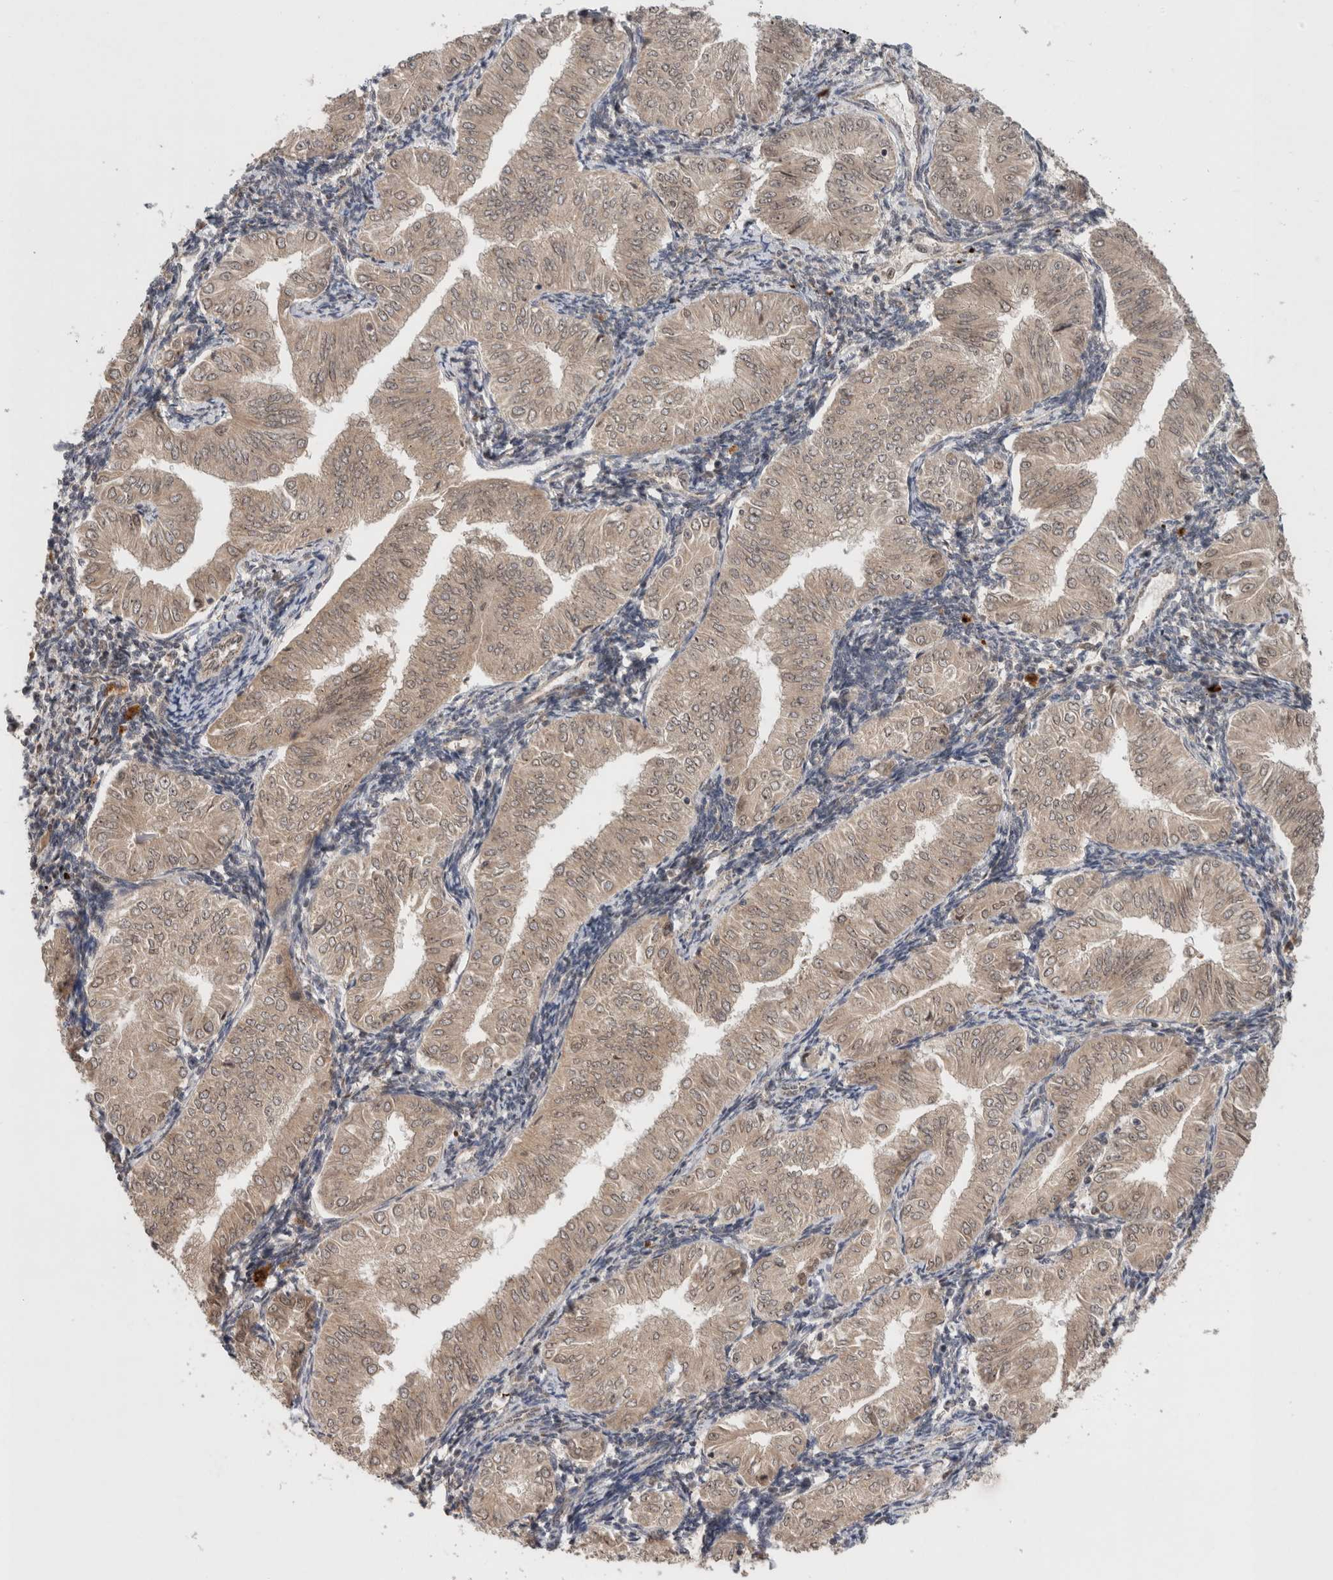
{"staining": {"intensity": "weak", "quantity": "25%-75%", "location": "cytoplasmic/membranous,nuclear"}, "tissue": "endometrial cancer", "cell_type": "Tumor cells", "image_type": "cancer", "snomed": [{"axis": "morphology", "description": "Normal tissue, NOS"}, {"axis": "morphology", "description": "Adenocarcinoma, NOS"}, {"axis": "topography", "description": "Endometrium"}], "caption": "A histopathology image of human endometrial cancer (adenocarcinoma) stained for a protein reveals weak cytoplasmic/membranous and nuclear brown staining in tumor cells. (DAB (3,3'-diaminobenzidine) IHC with brightfield microscopy, high magnification).", "gene": "MPHOSPH6", "patient": {"sex": "female", "age": 53}}